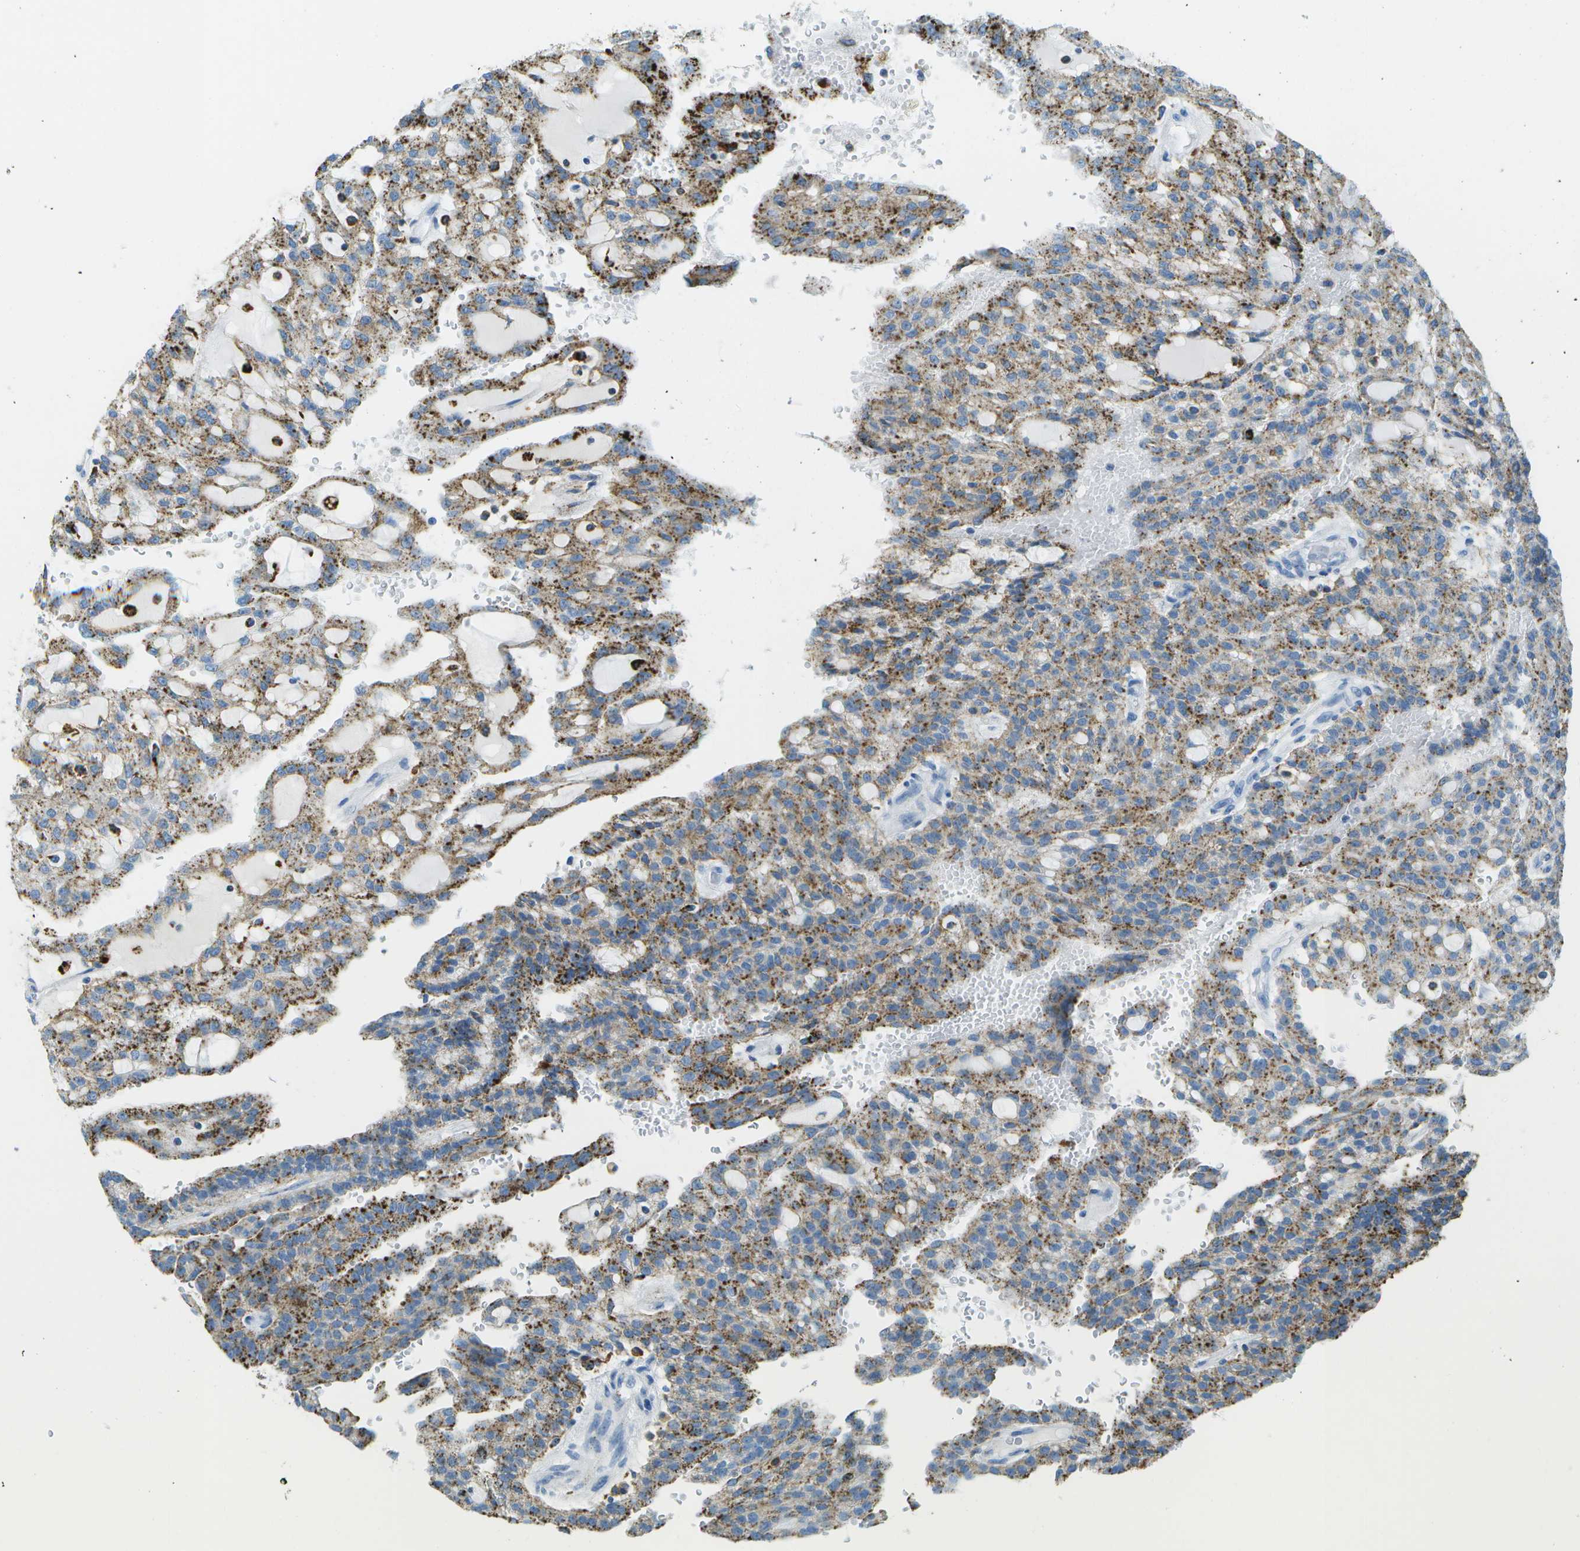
{"staining": {"intensity": "moderate", "quantity": ">75%", "location": "cytoplasmic/membranous"}, "tissue": "renal cancer", "cell_type": "Tumor cells", "image_type": "cancer", "snomed": [{"axis": "morphology", "description": "Adenocarcinoma, NOS"}, {"axis": "topography", "description": "Kidney"}], "caption": "High-power microscopy captured an immunohistochemistry (IHC) photomicrograph of renal cancer (adenocarcinoma), revealing moderate cytoplasmic/membranous expression in about >75% of tumor cells.", "gene": "PRCP", "patient": {"sex": "male", "age": 63}}